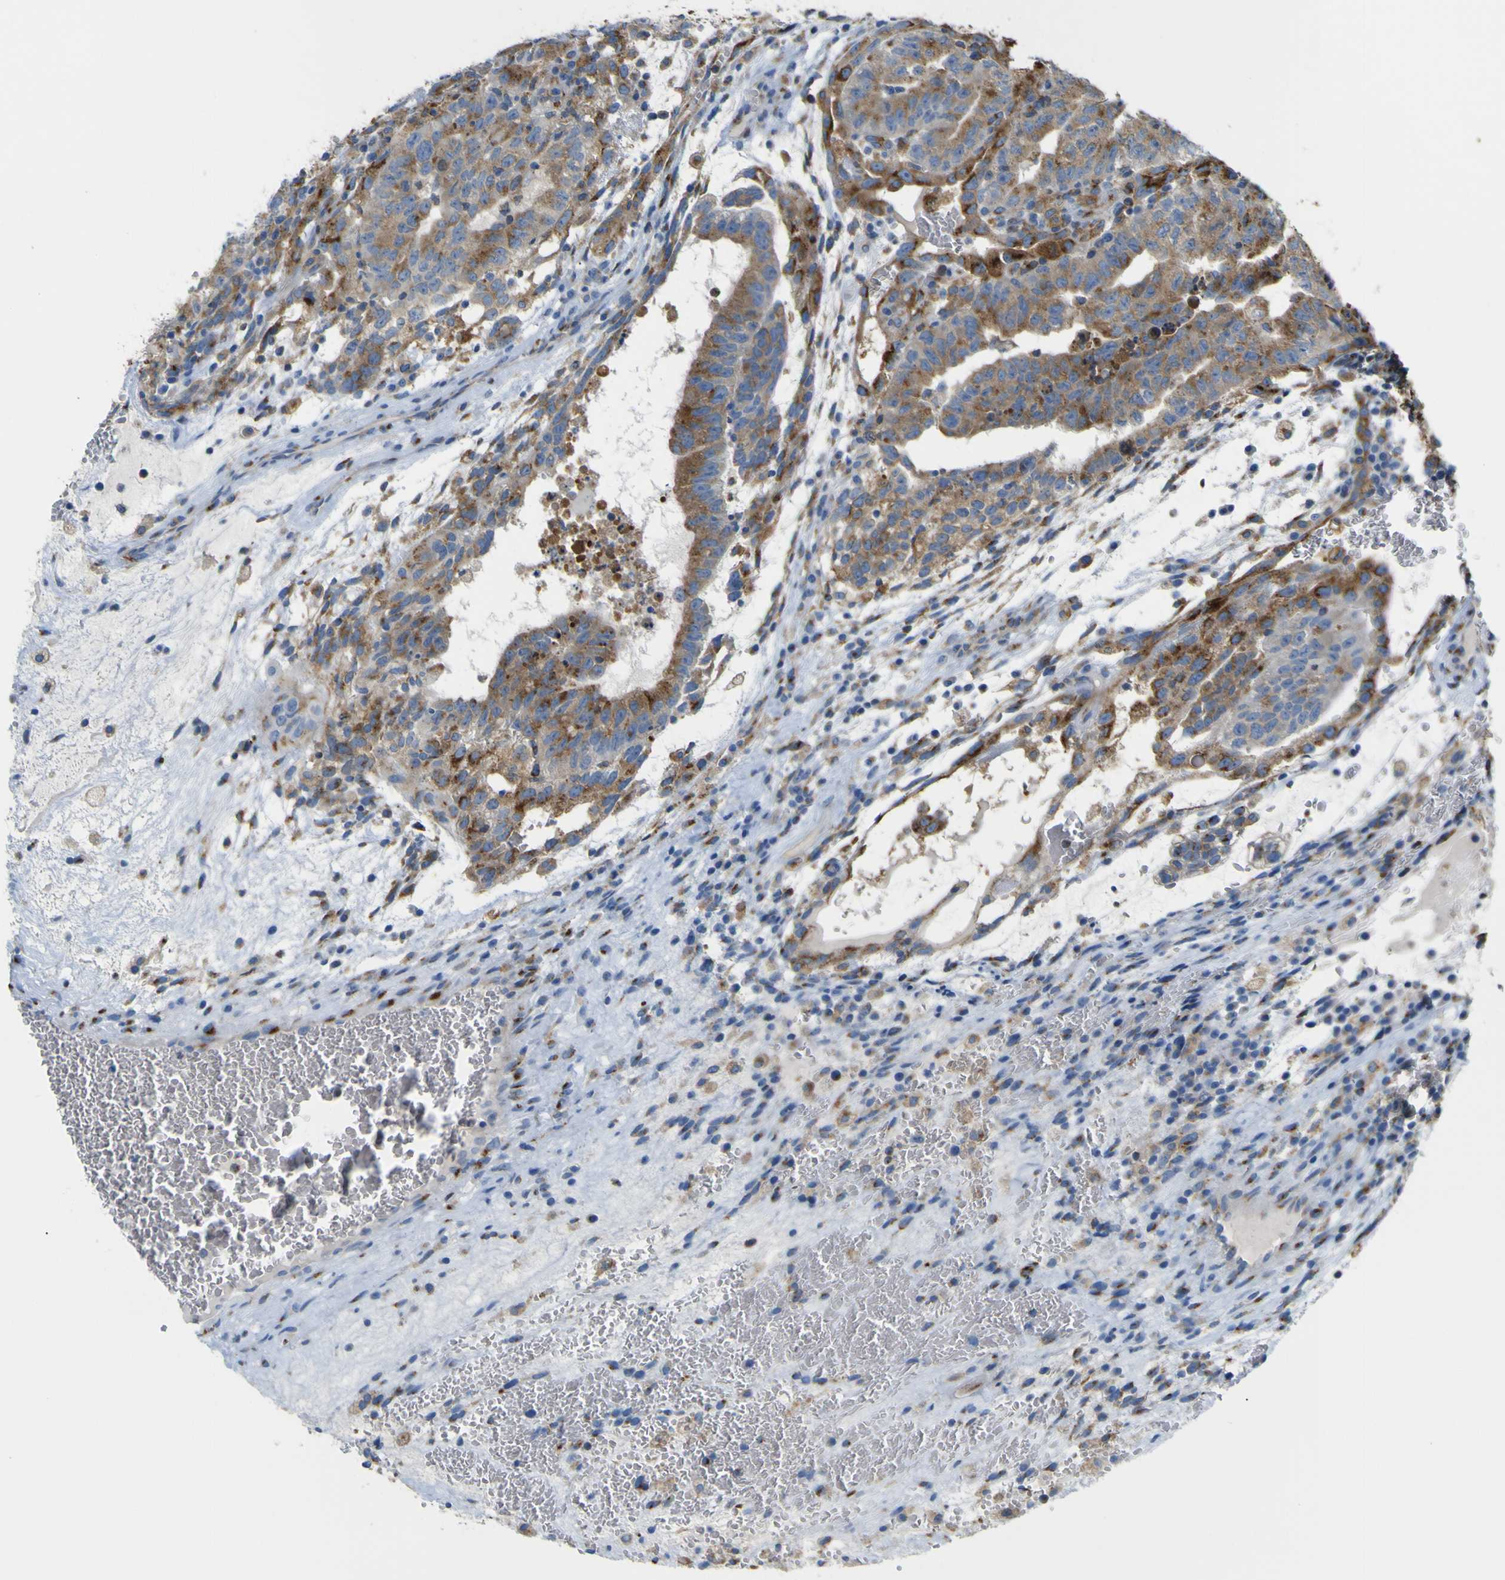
{"staining": {"intensity": "moderate", "quantity": ">75%", "location": "cytoplasmic/membranous"}, "tissue": "testis cancer", "cell_type": "Tumor cells", "image_type": "cancer", "snomed": [{"axis": "morphology", "description": "Seminoma, NOS"}, {"axis": "morphology", "description": "Carcinoma, Embryonal, NOS"}, {"axis": "topography", "description": "Testis"}], "caption": "Tumor cells demonstrate medium levels of moderate cytoplasmic/membranous staining in approximately >75% of cells in testis seminoma.", "gene": "IGF2R", "patient": {"sex": "male", "age": 52}}